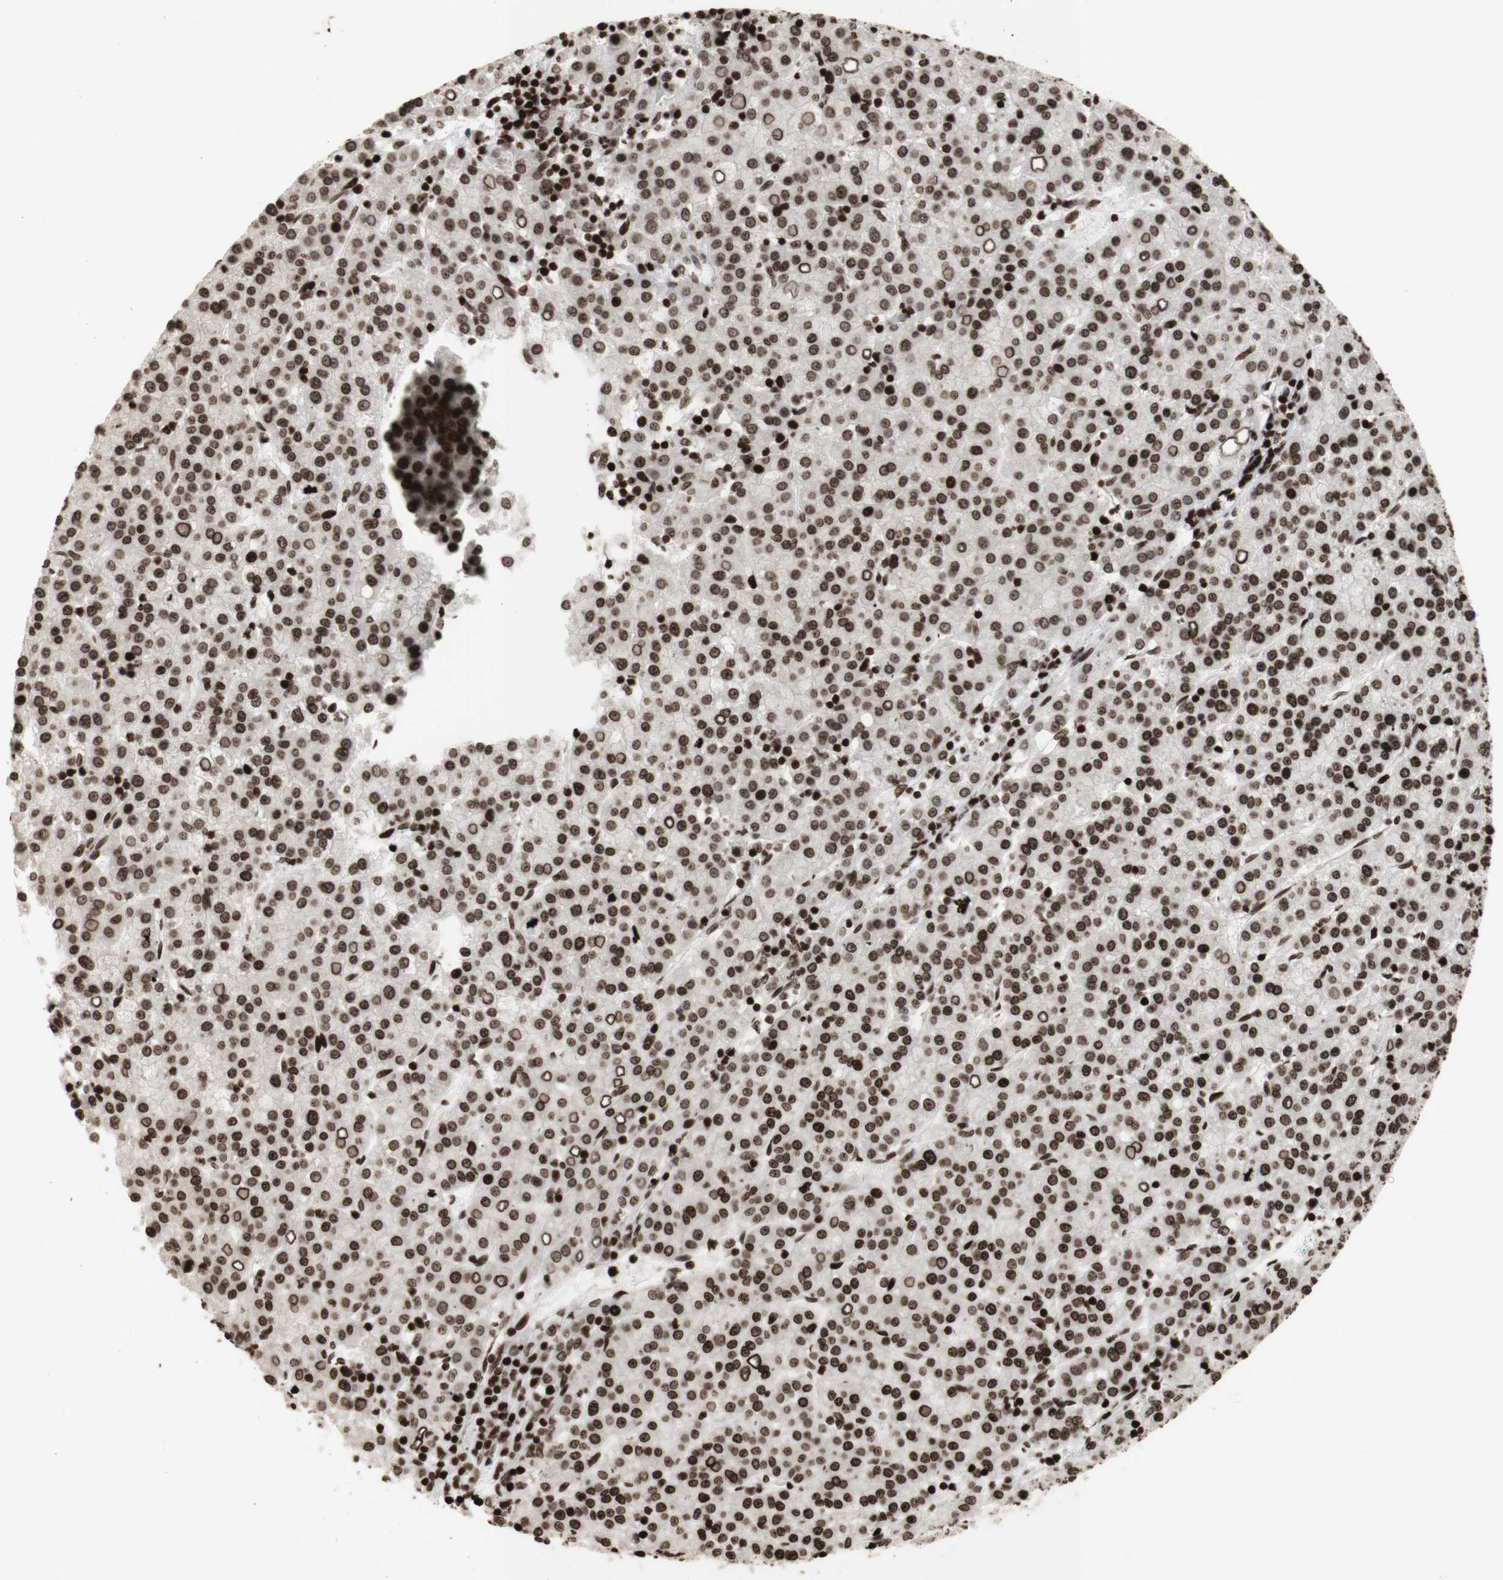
{"staining": {"intensity": "moderate", "quantity": ">75%", "location": "nuclear"}, "tissue": "liver cancer", "cell_type": "Tumor cells", "image_type": "cancer", "snomed": [{"axis": "morphology", "description": "Carcinoma, Hepatocellular, NOS"}, {"axis": "topography", "description": "Liver"}], "caption": "The photomicrograph shows a brown stain indicating the presence of a protein in the nuclear of tumor cells in hepatocellular carcinoma (liver). (IHC, brightfield microscopy, high magnification).", "gene": "NCAPD2", "patient": {"sex": "female", "age": 58}}